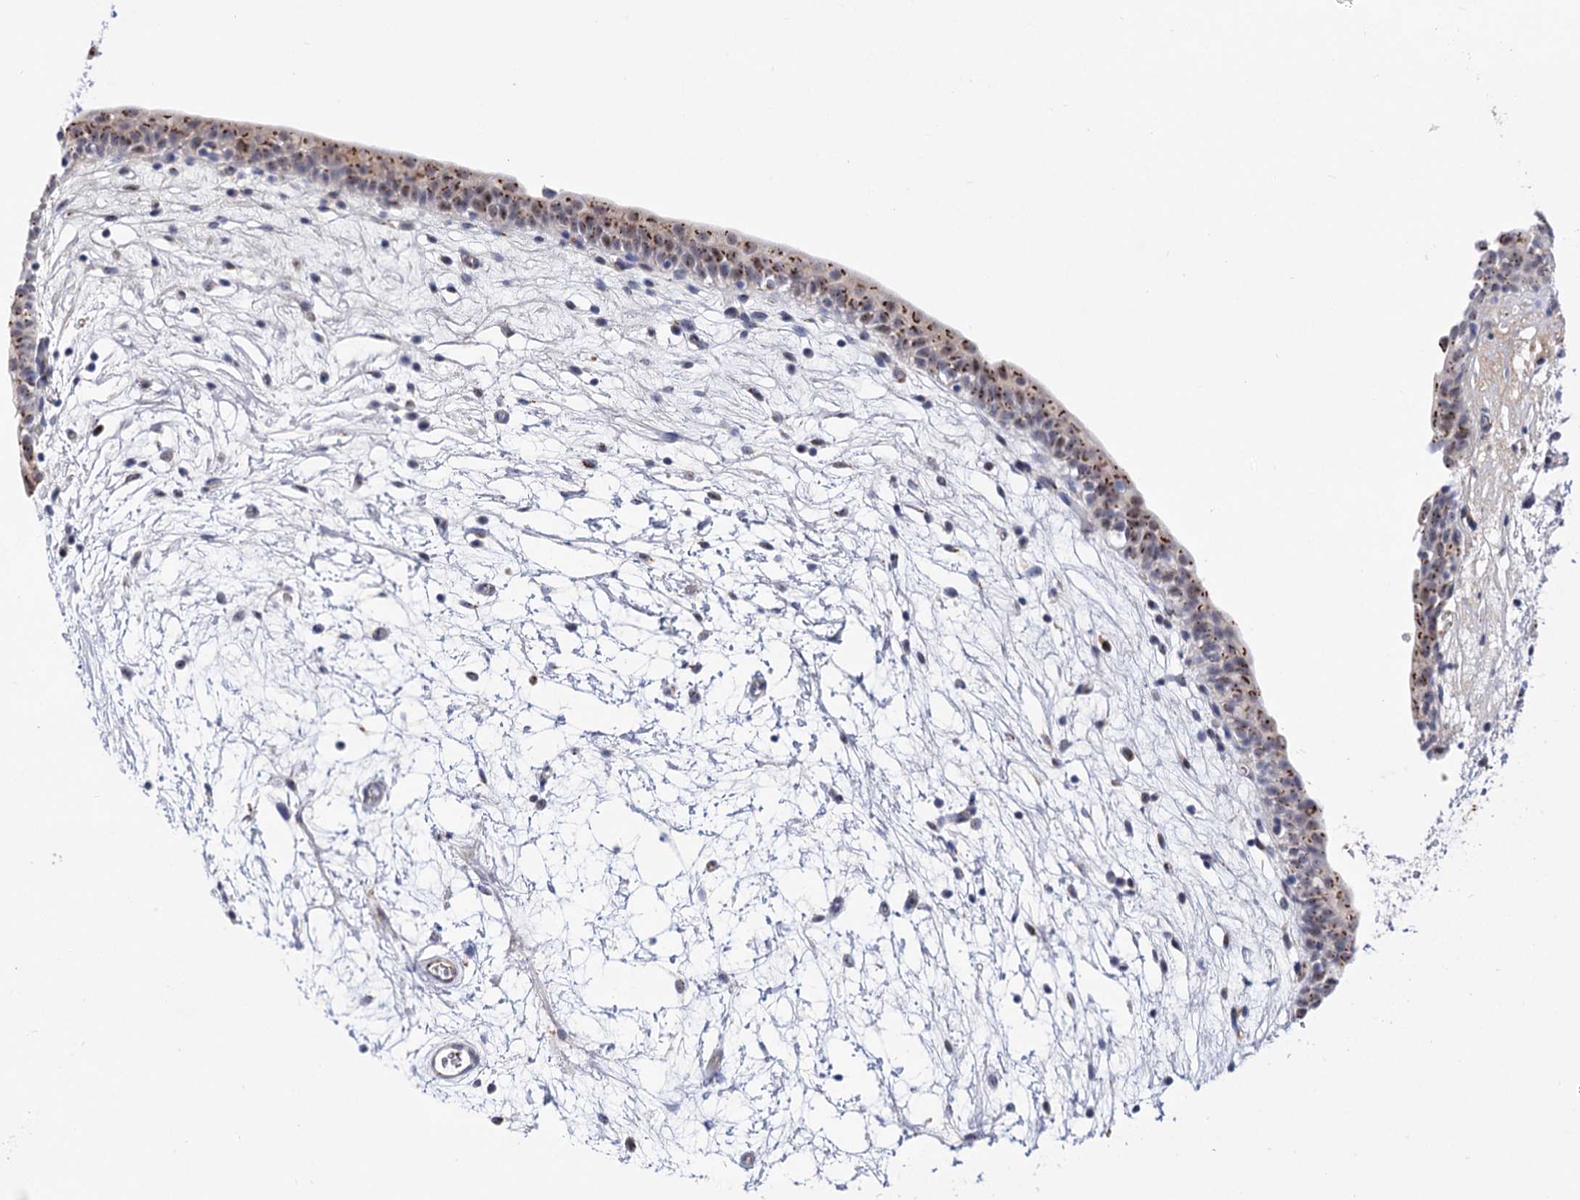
{"staining": {"intensity": "strong", "quantity": "25%-75%", "location": "cytoplasmic/membranous"}, "tissue": "urinary bladder", "cell_type": "Urothelial cells", "image_type": "normal", "snomed": [{"axis": "morphology", "description": "Normal tissue, NOS"}, {"axis": "topography", "description": "Urinary bladder"}], "caption": "Protein analysis of normal urinary bladder displays strong cytoplasmic/membranous expression in about 25%-75% of urothelial cells.", "gene": "C11orf96", "patient": {"sex": "male", "age": 83}}